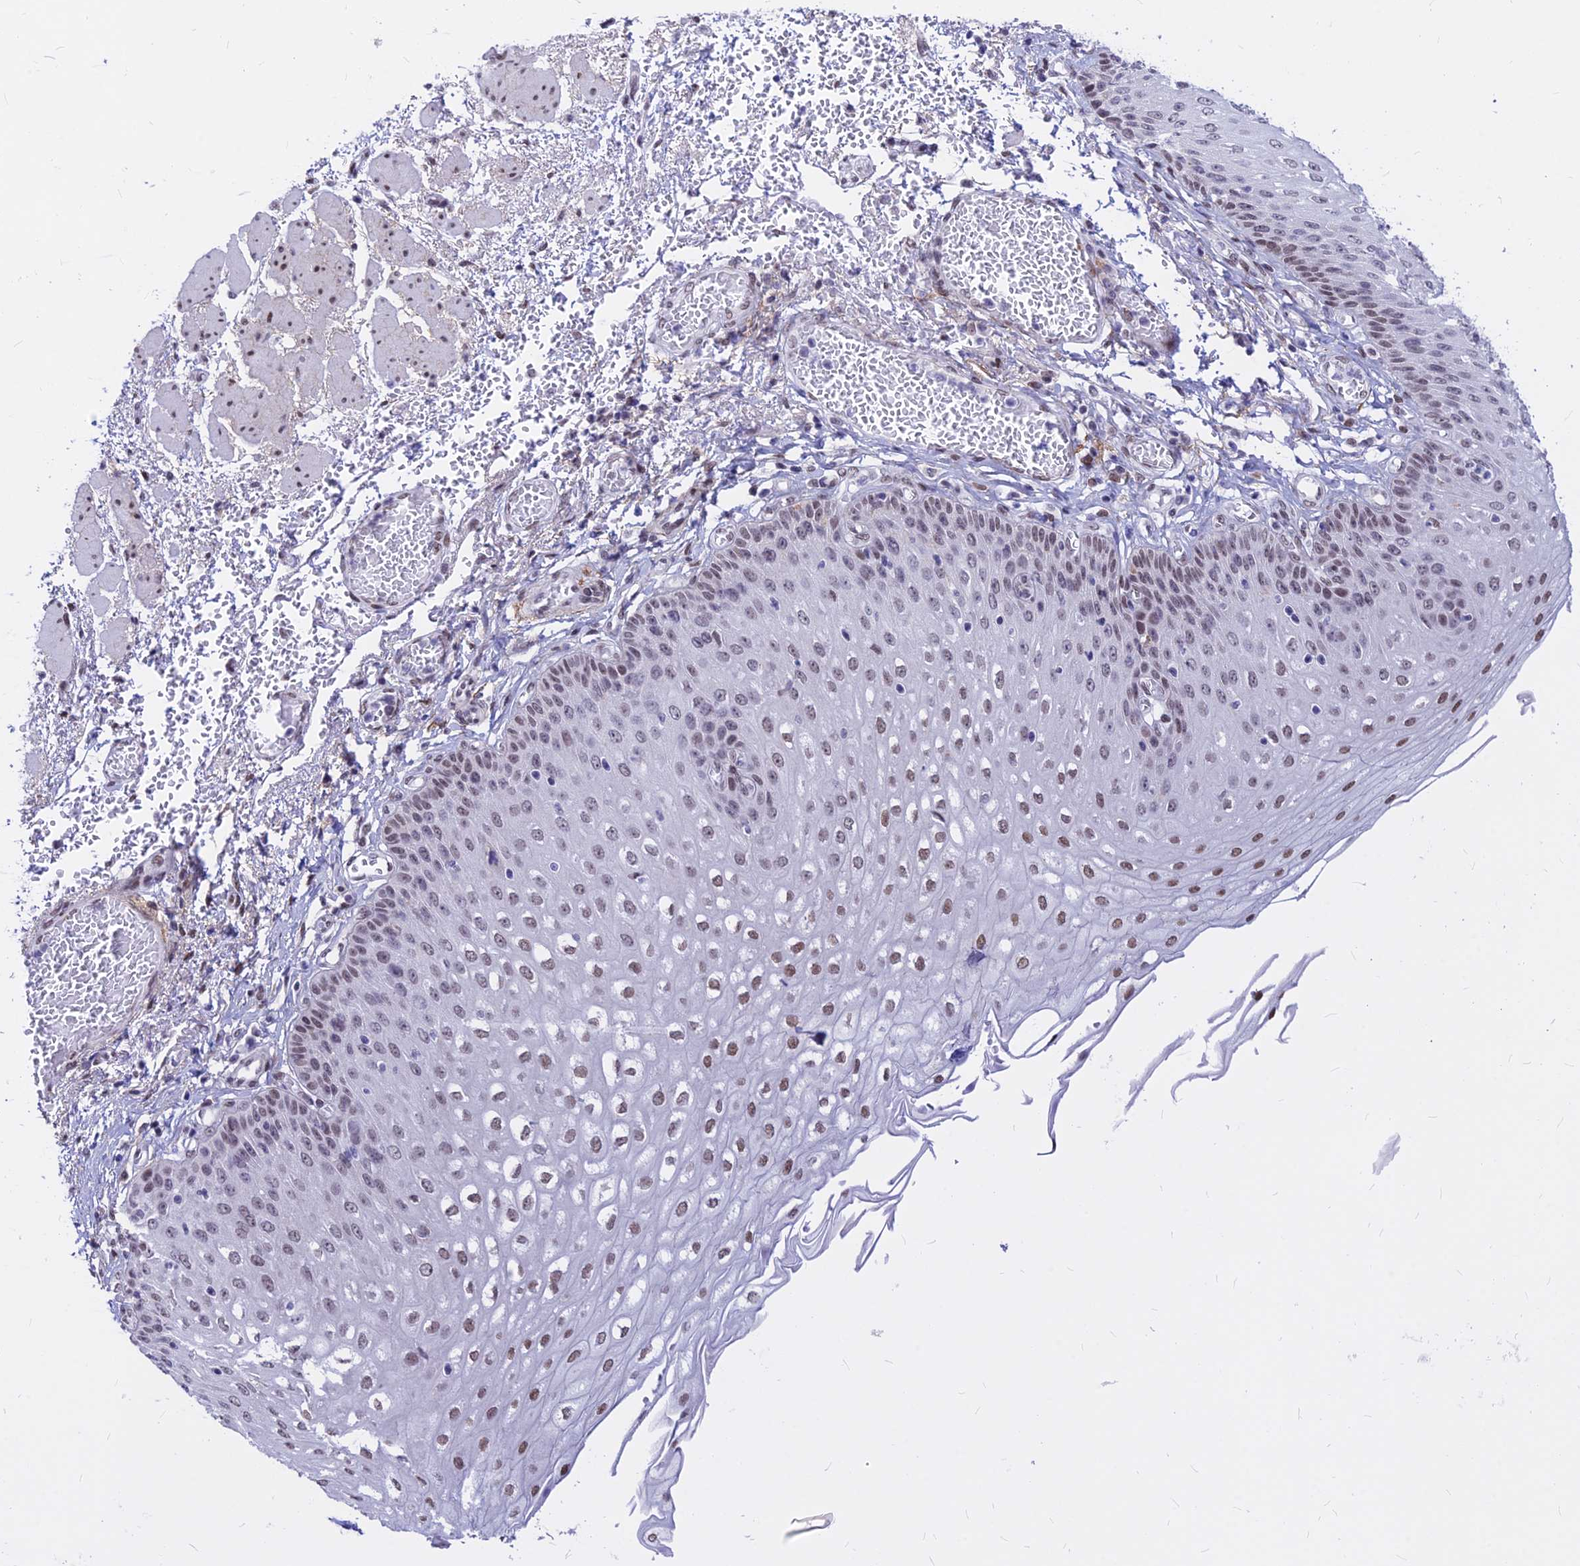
{"staining": {"intensity": "moderate", "quantity": "<25%", "location": "nuclear"}, "tissue": "esophagus", "cell_type": "Squamous epithelial cells", "image_type": "normal", "snomed": [{"axis": "morphology", "description": "Normal tissue, NOS"}, {"axis": "topography", "description": "Esophagus"}], "caption": "An immunohistochemistry (IHC) photomicrograph of unremarkable tissue is shown. Protein staining in brown shows moderate nuclear positivity in esophagus within squamous epithelial cells.", "gene": "KCTD13", "patient": {"sex": "male", "age": 81}}